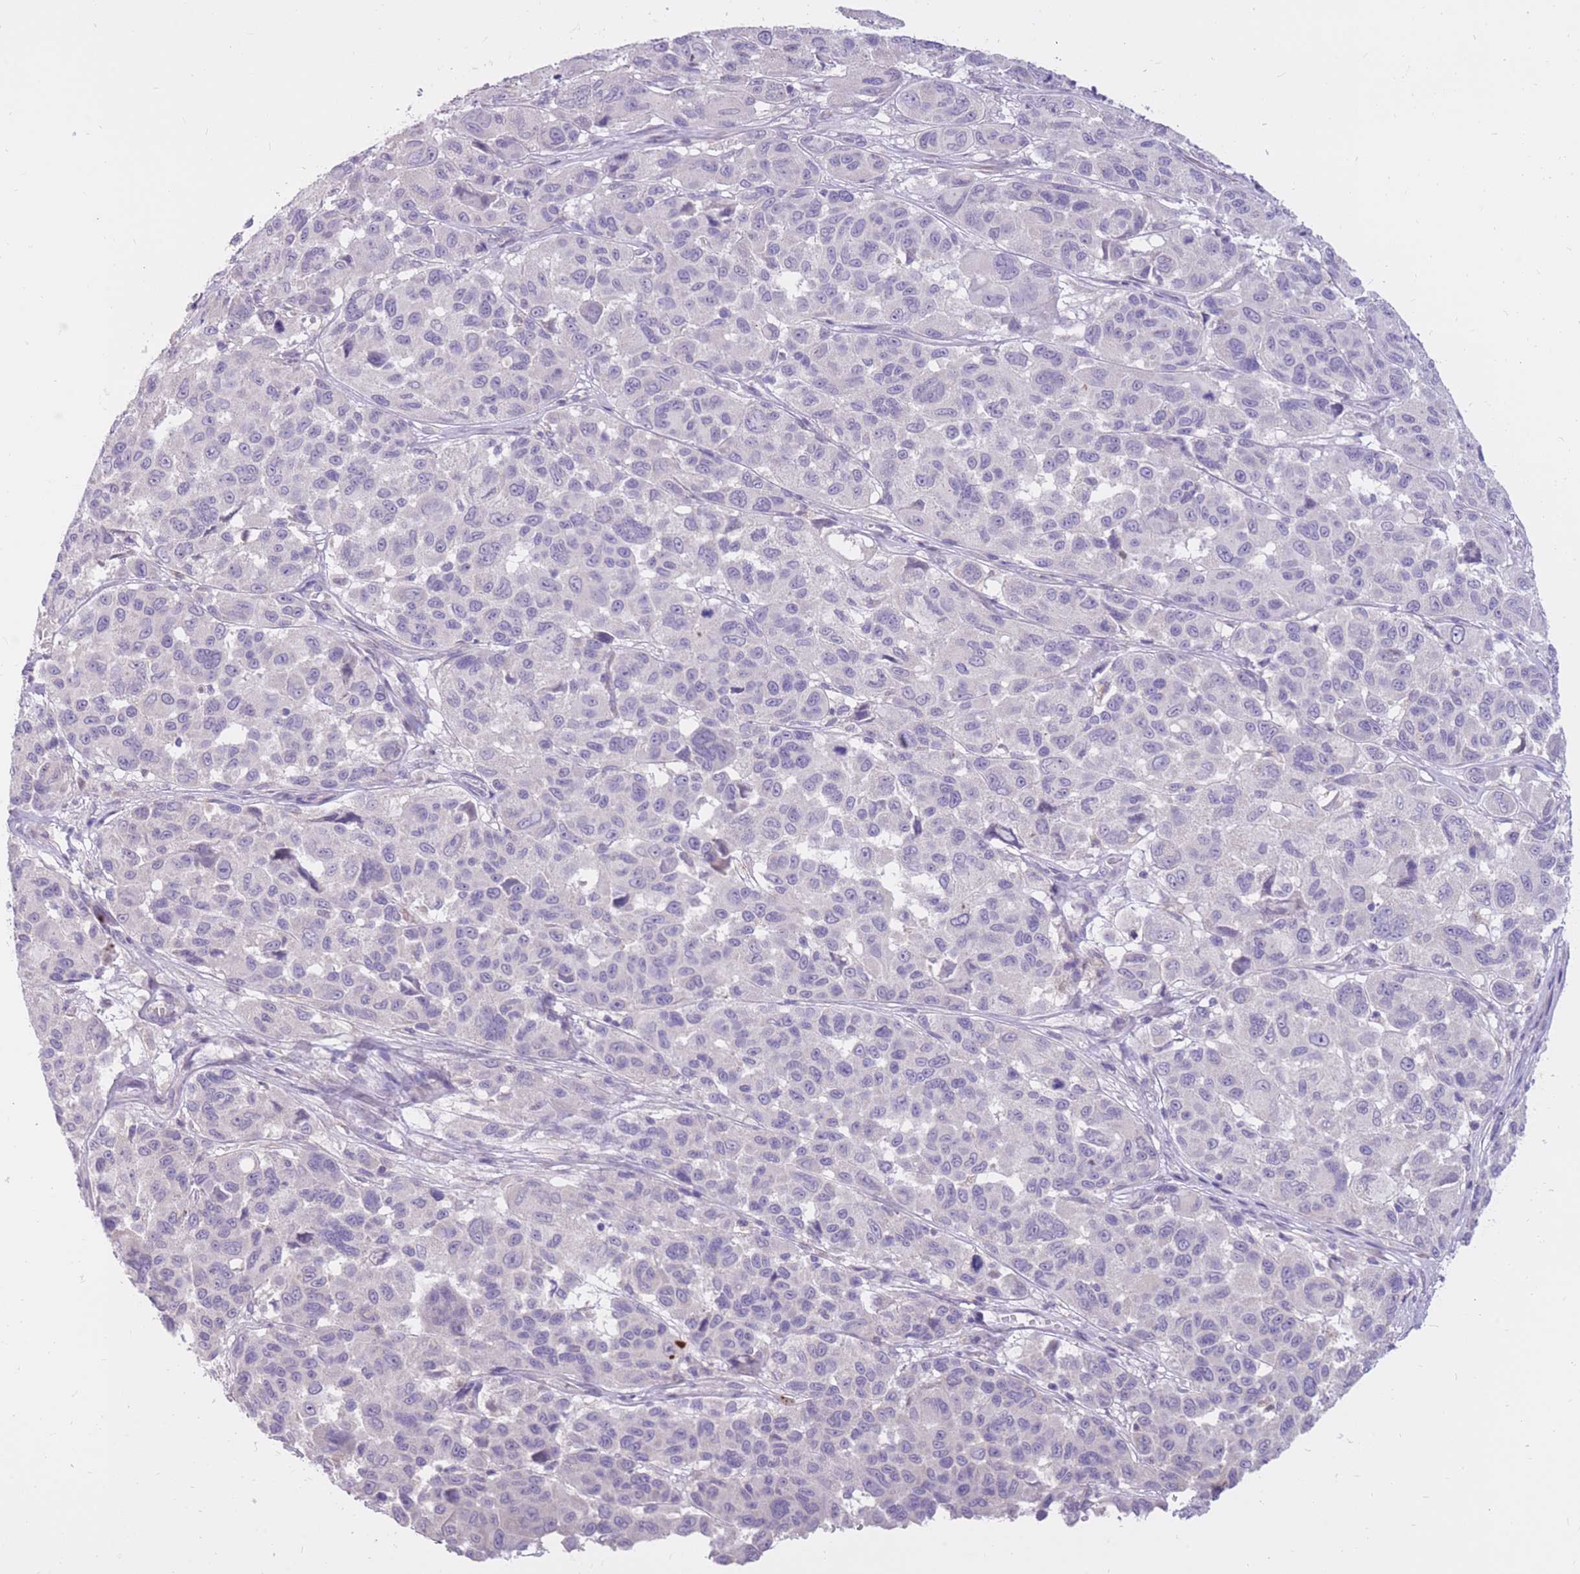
{"staining": {"intensity": "negative", "quantity": "none", "location": "none"}, "tissue": "melanoma", "cell_type": "Tumor cells", "image_type": "cancer", "snomed": [{"axis": "morphology", "description": "Malignant melanoma, NOS"}, {"axis": "topography", "description": "Skin"}], "caption": "IHC histopathology image of human malignant melanoma stained for a protein (brown), which exhibits no expression in tumor cells. (DAB IHC, high magnification).", "gene": "RNF170", "patient": {"sex": "female", "age": 66}}